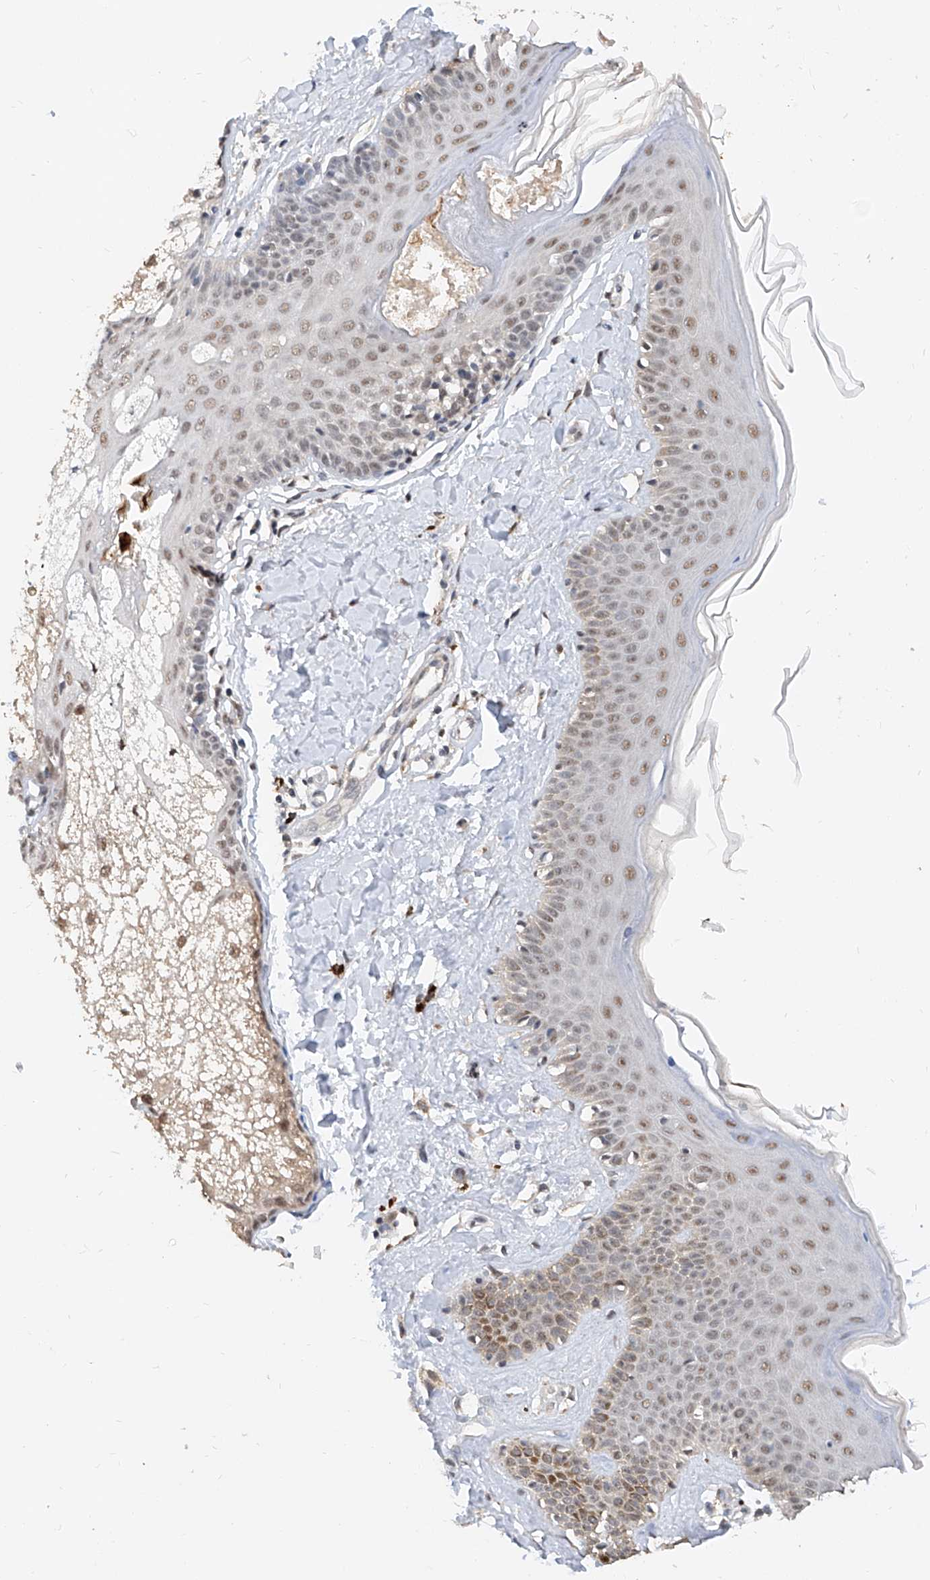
{"staining": {"intensity": "moderate", "quantity": "<25%", "location": "cytoplasmic/membranous"}, "tissue": "skin", "cell_type": "Fibroblasts", "image_type": "normal", "snomed": [{"axis": "morphology", "description": "Normal tissue, NOS"}, {"axis": "topography", "description": "Skin"}], "caption": "Immunohistochemical staining of normal human skin demonstrates moderate cytoplasmic/membranous protein expression in about <25% of fibroblasts.", "gene": "CARMIL3", "patient": {"sex": "male", "age": 52}}